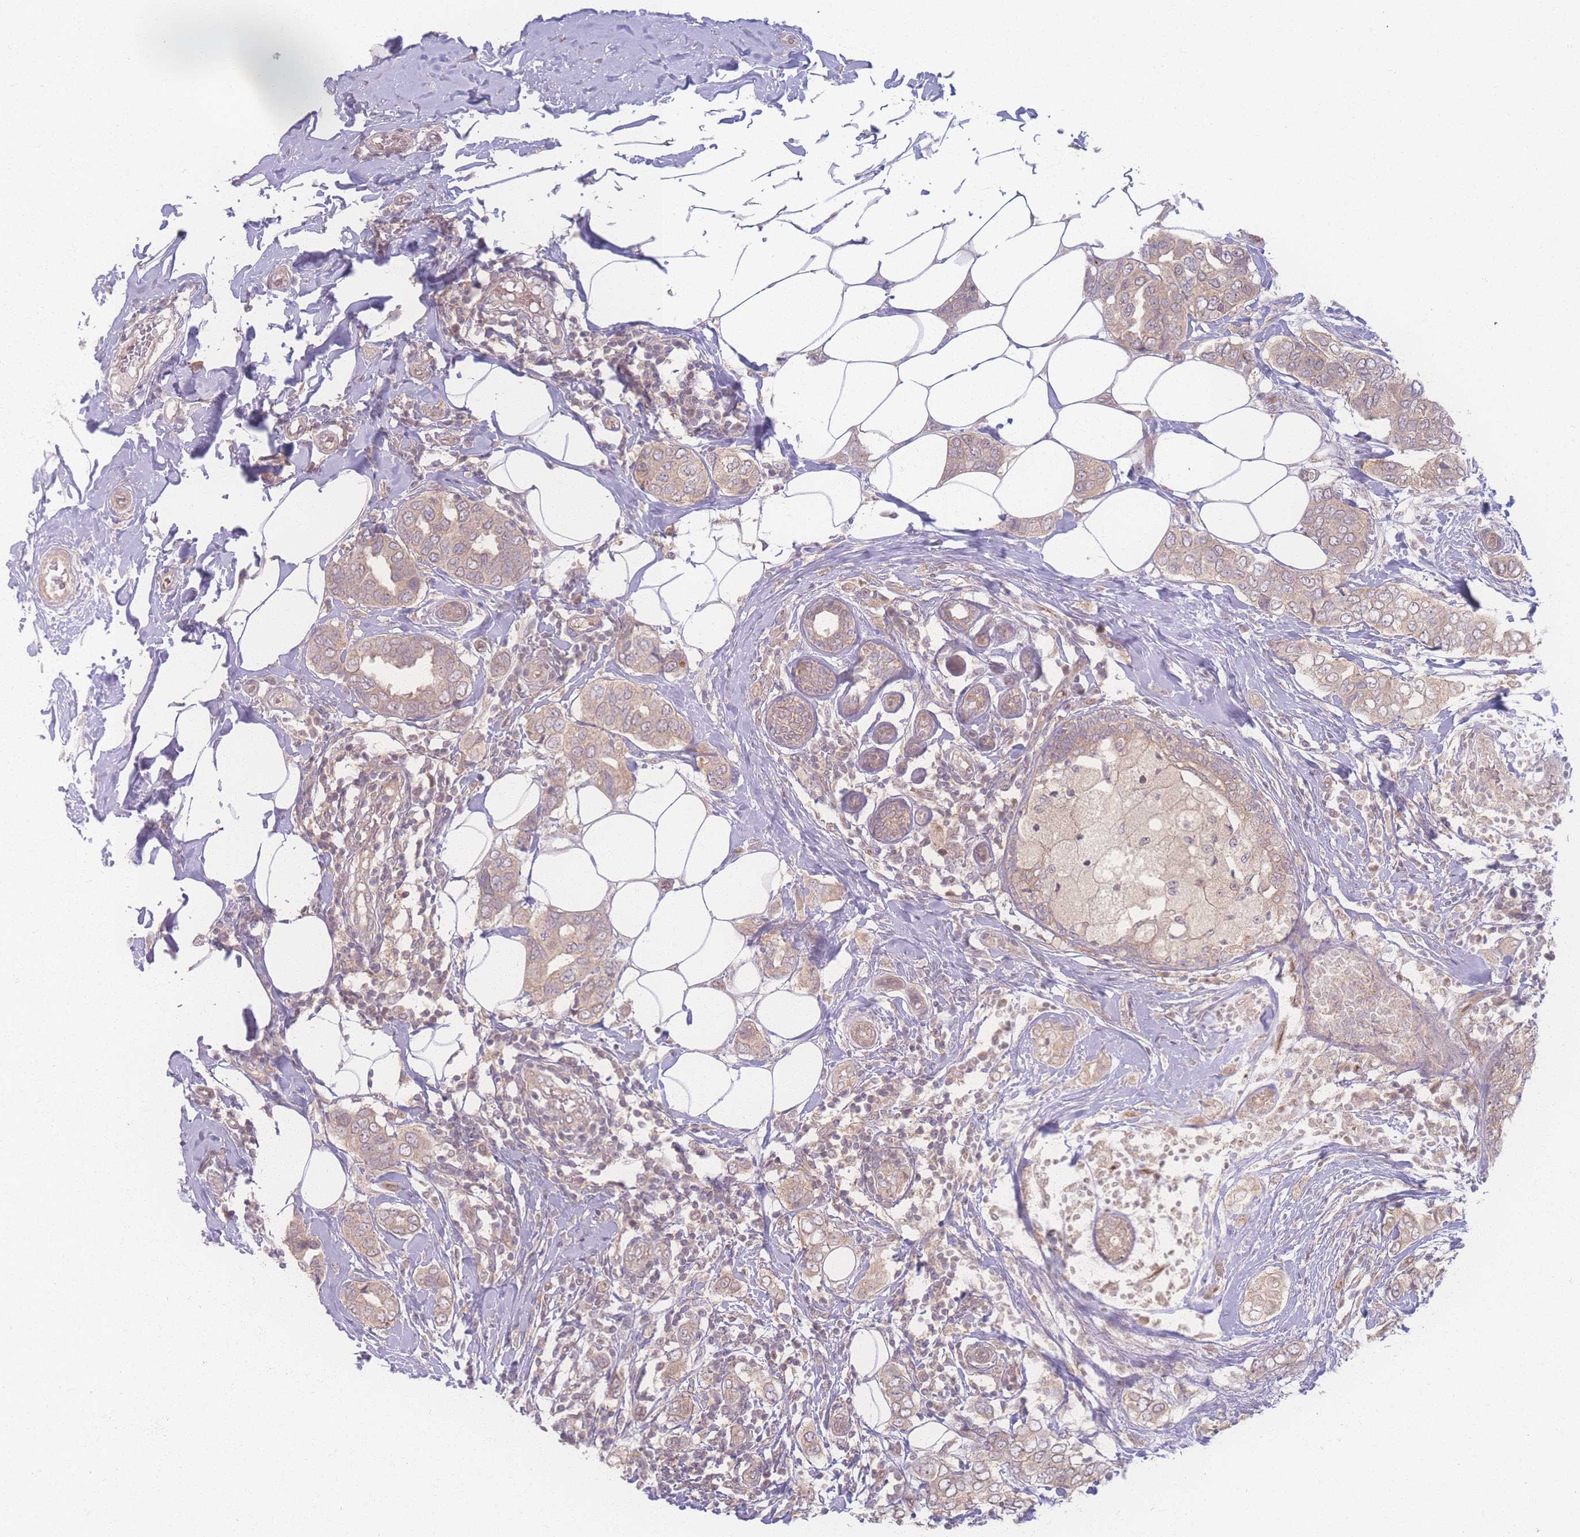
{"staining": {"intensity": "weak", "quantity": ">75%", "location": "cytoplasmic/membranous"}, "tissue": "breast cancer", "cell_type": "Tumor cells", "image_type": "cancer", "snomed": [{"axis": "morphology", "description": "Lobular carcinoma"}, {"axis": "topography", "description": "Breast"}], "caption": "Human breast cancer stained with a brown dye demonstrates weak cytoplasmic/membranous positive expression in about >75% of tumor cells.", "gene": "INSR", "patient": {"sex": "female", "age": 51}}